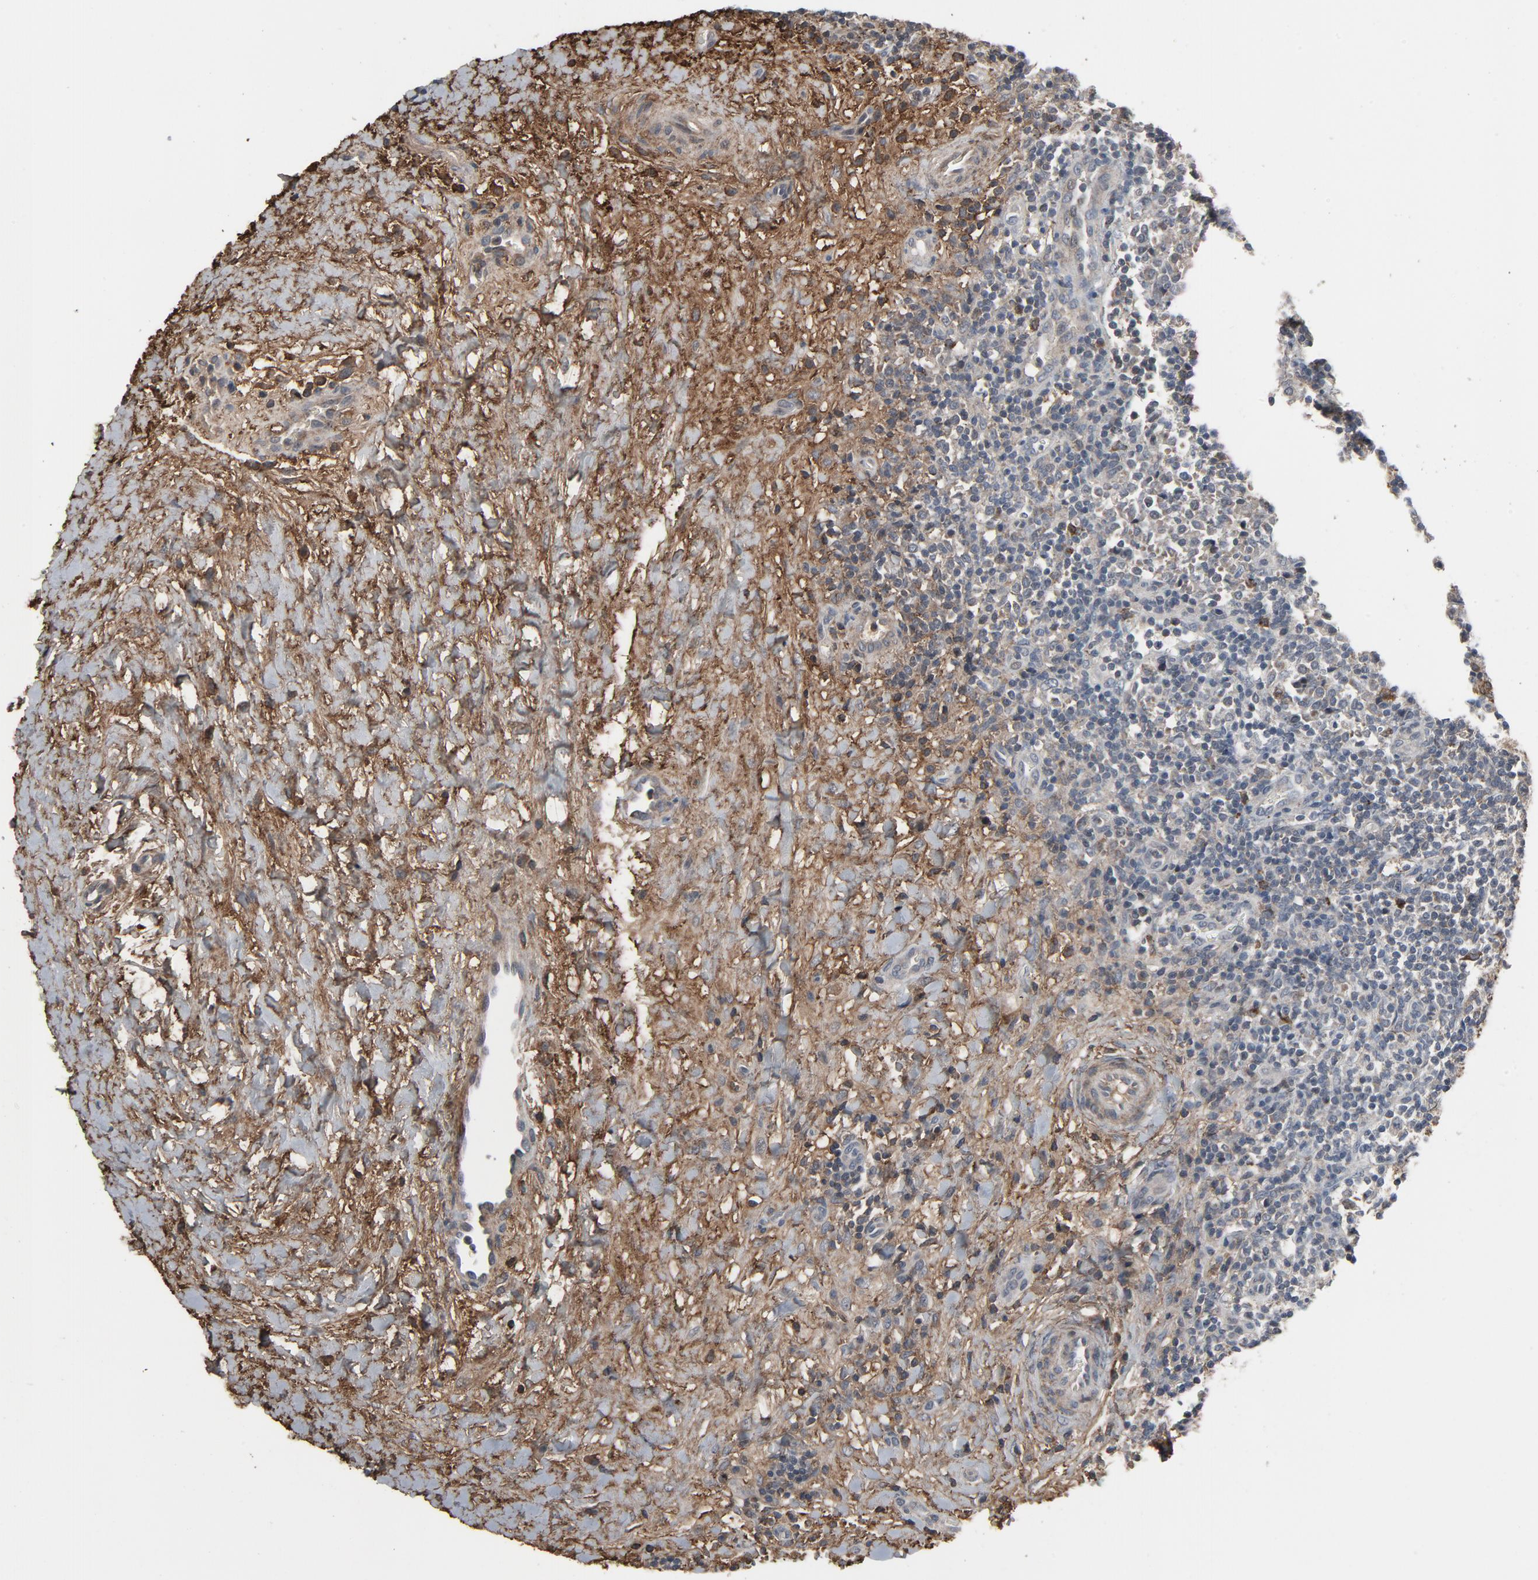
{"staining": {"intensity": "negative", "quantity": "none", "location": "none"}, "tissue": "lymphoma", "cell_type": "Tumor cells", "image_type": "cancer", "snomed": [{"axis": "morphology", "description": "Malignant lymphoma, non-Hodgkin's type, Low grade"}, {"axis": "topography", "description": "Lymph node"}], "caption": "Tumor cells show no significant protein positivity in malignant lymphoma, non-Hodgkin's type (low-grade). Nuclei are stained in blue.", "gene": "PDZD4", "patient": {"sex": "female", "age": 76}}